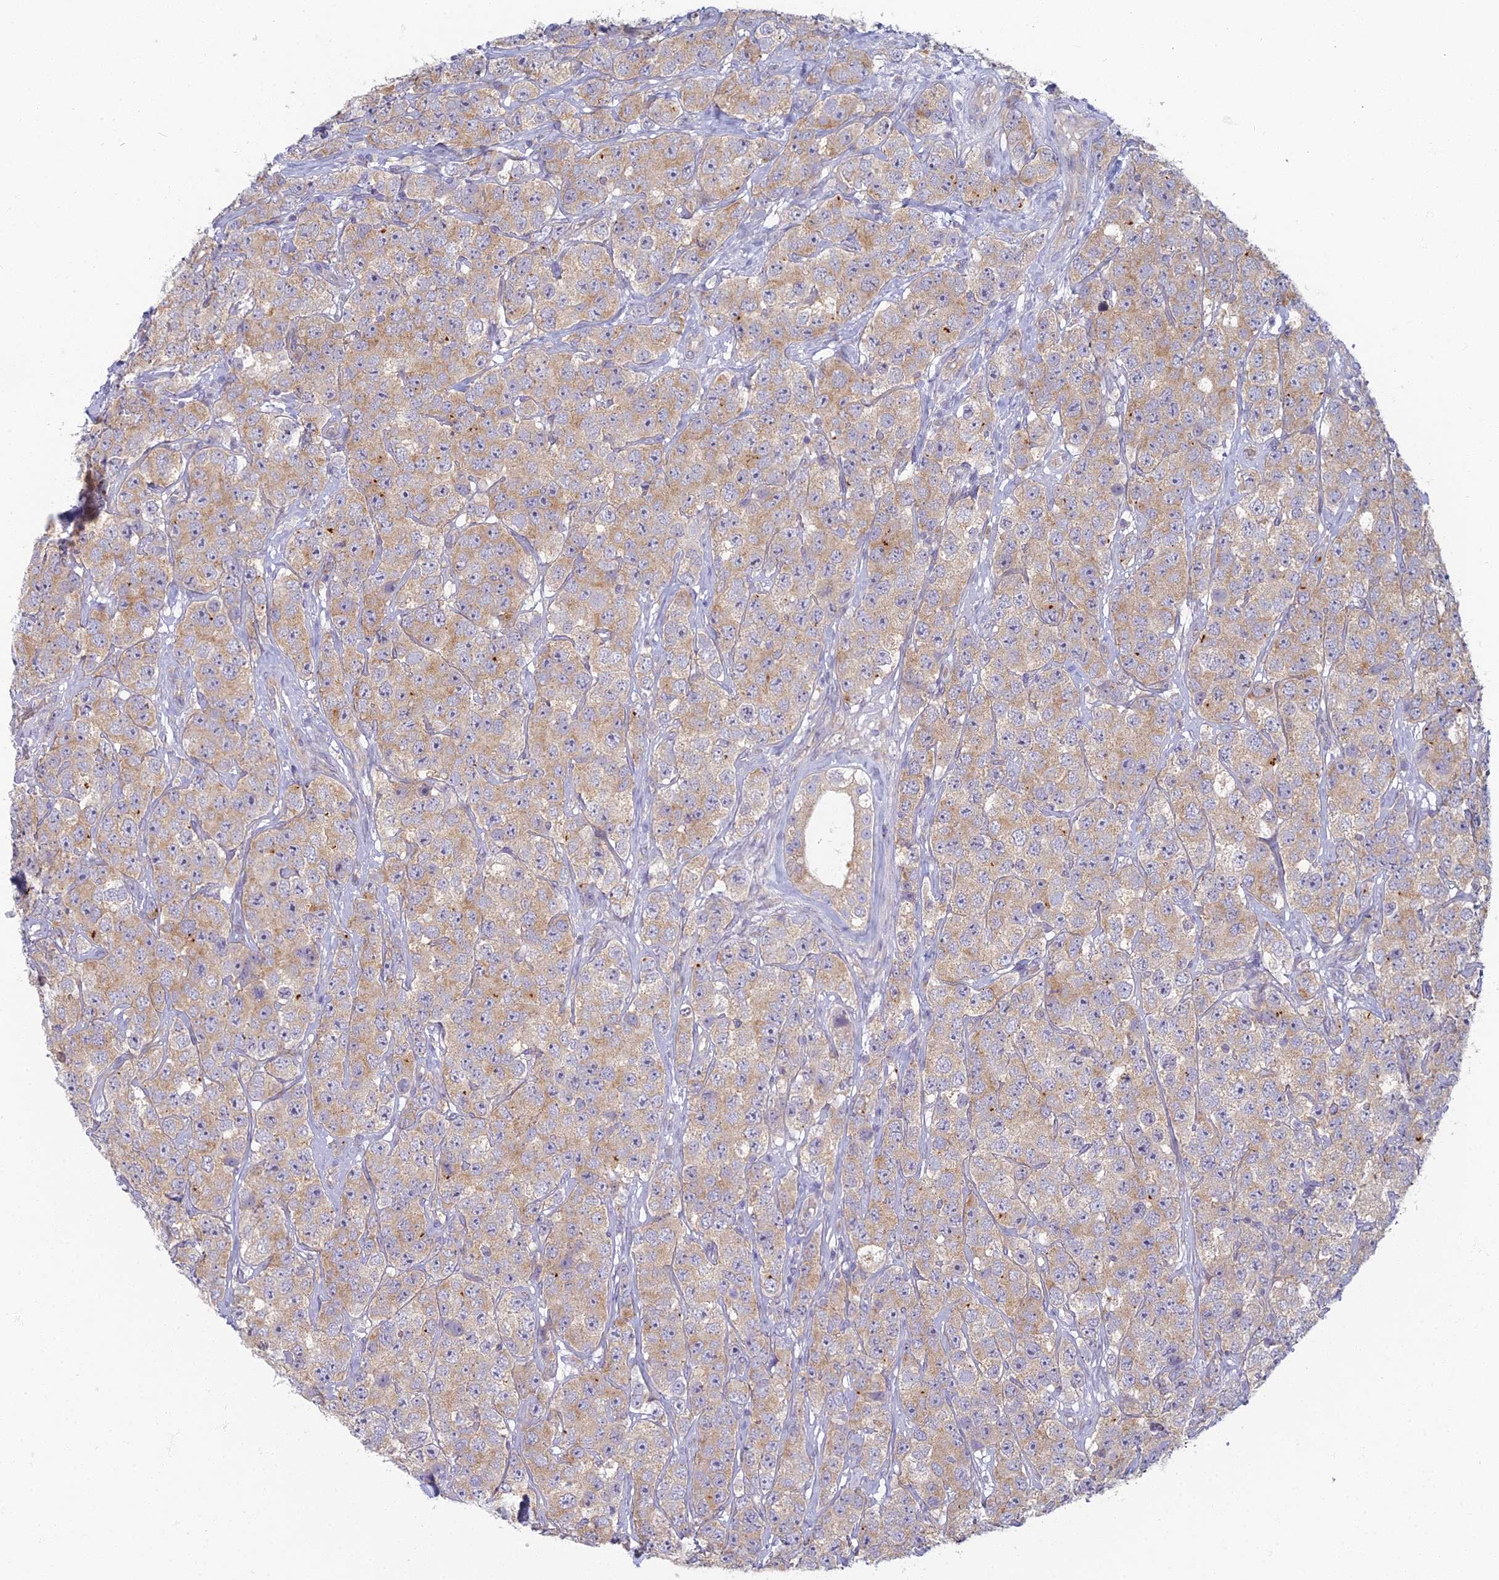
{"staining": {"intensity": "moderate", "quantity": "<25%", "location": "cytoplasmic/membranous"}, "tissue": "testis cancer", "cell_type": "Tumor cells", "image_type": "cancer", "snomed": [{"axis": "morphology", "description": "Seminoma, NOS"}, {"axis": "topography", "description": "Testis"}], "caption": "Moderate cytoplasmic/membranous protein positivity is seen in about <25% of tumor cells in testis seminoma.", "gene": "PROX2", "patient": {"sex": "male", "age": 28}}